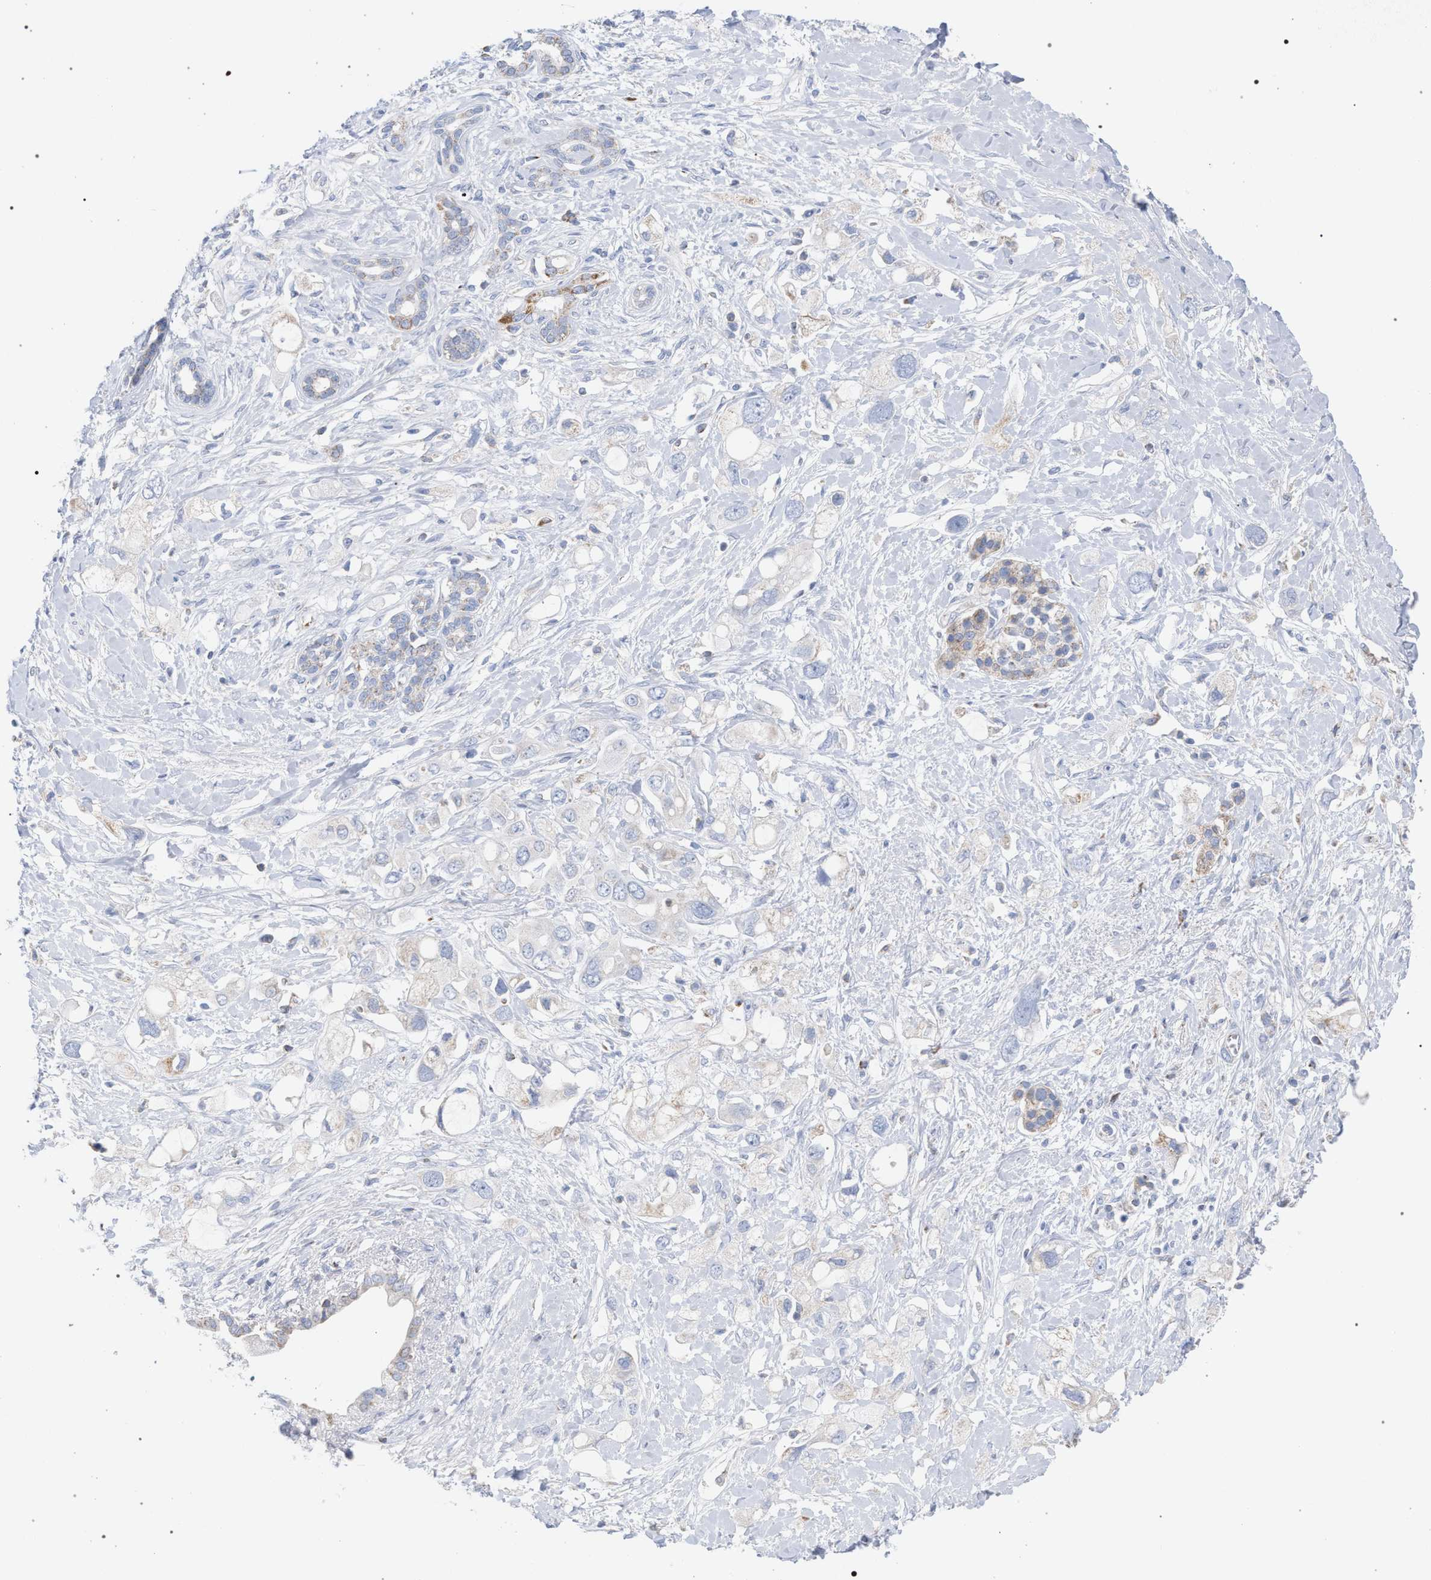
{"staining": {"intensity": "negative", "quantity": "none", "location": "none"}, "tissue": "pancreatic cancer", "cell_type": "Tumor cells", "image_type": "cancer", "snomed": [{"axis": "morphology", "description": "Adenocarcinoma, NOS"}, {"axis": "topography", "description": "Pancreas"}], "caption": "This is an immunohistochemistry (IHC) photomicrograph of adenocarcinoma (pancreatic). There is no staining in tumor cells.", "gene": "ECI2", "patient": {"sex": "female", "age": 56}}